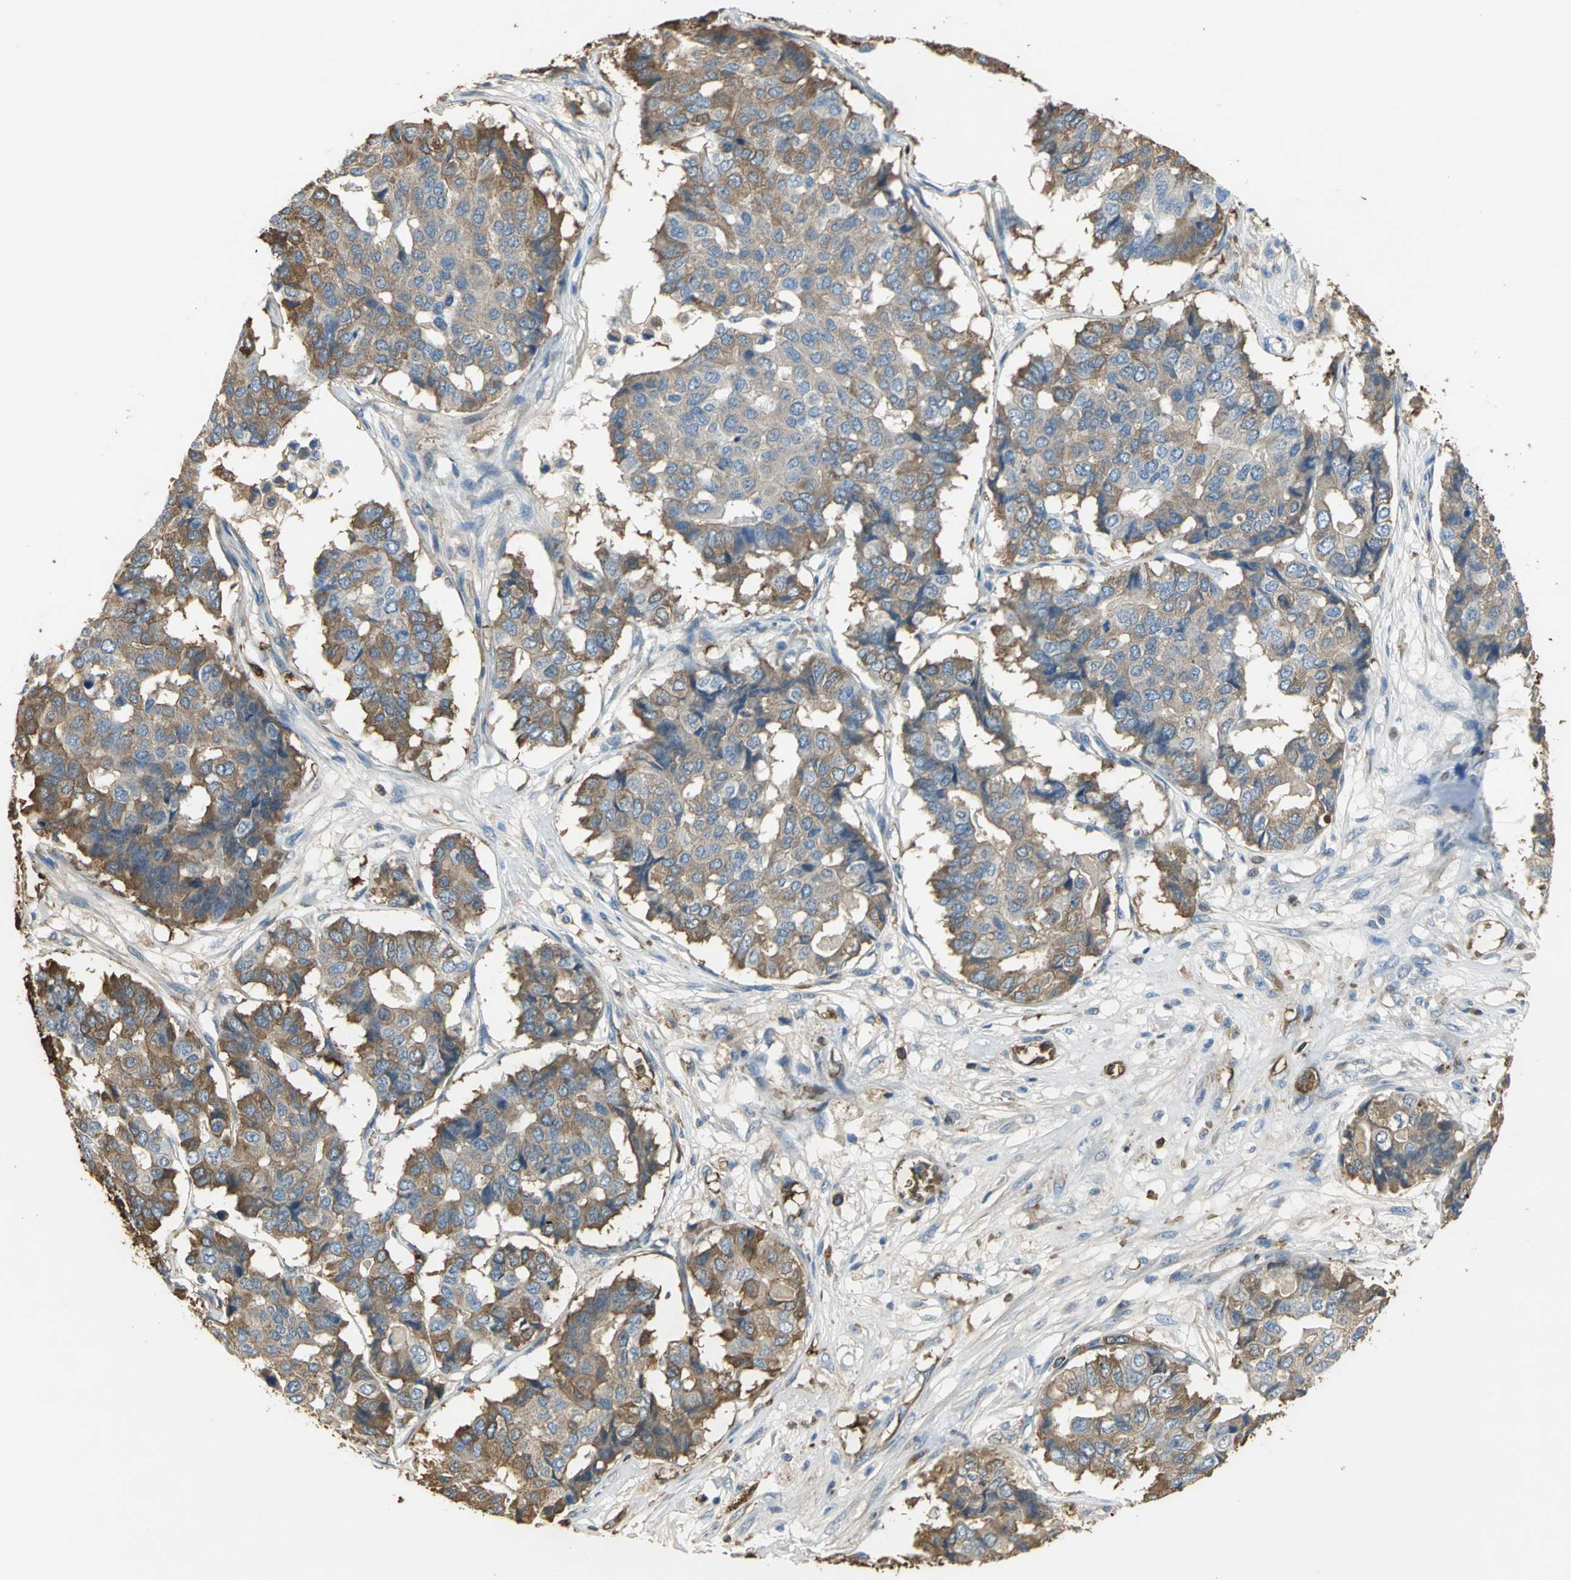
{"staining": {"intensity": "strong", "quantity": ">75%", "location": "cytoplasmic/membranous"}, "tissue": "pancreatic cancer", "cell_type": "Tumor cells", "image_type": "cancer", "snomed": [{"axis": "morphology", "description": "Adenocarcinoma, NOS"}, {"axis": "topography", "description": "Pancreas"}], "caption": "Brown immunohistochemical staining in human pancreatic adenocarcinoma shows strong cytoplasmic/membranous positivity in about >75% of tumor cells.", "gene": "TREM1", "patient": {"sex": "male", "age": 50}}